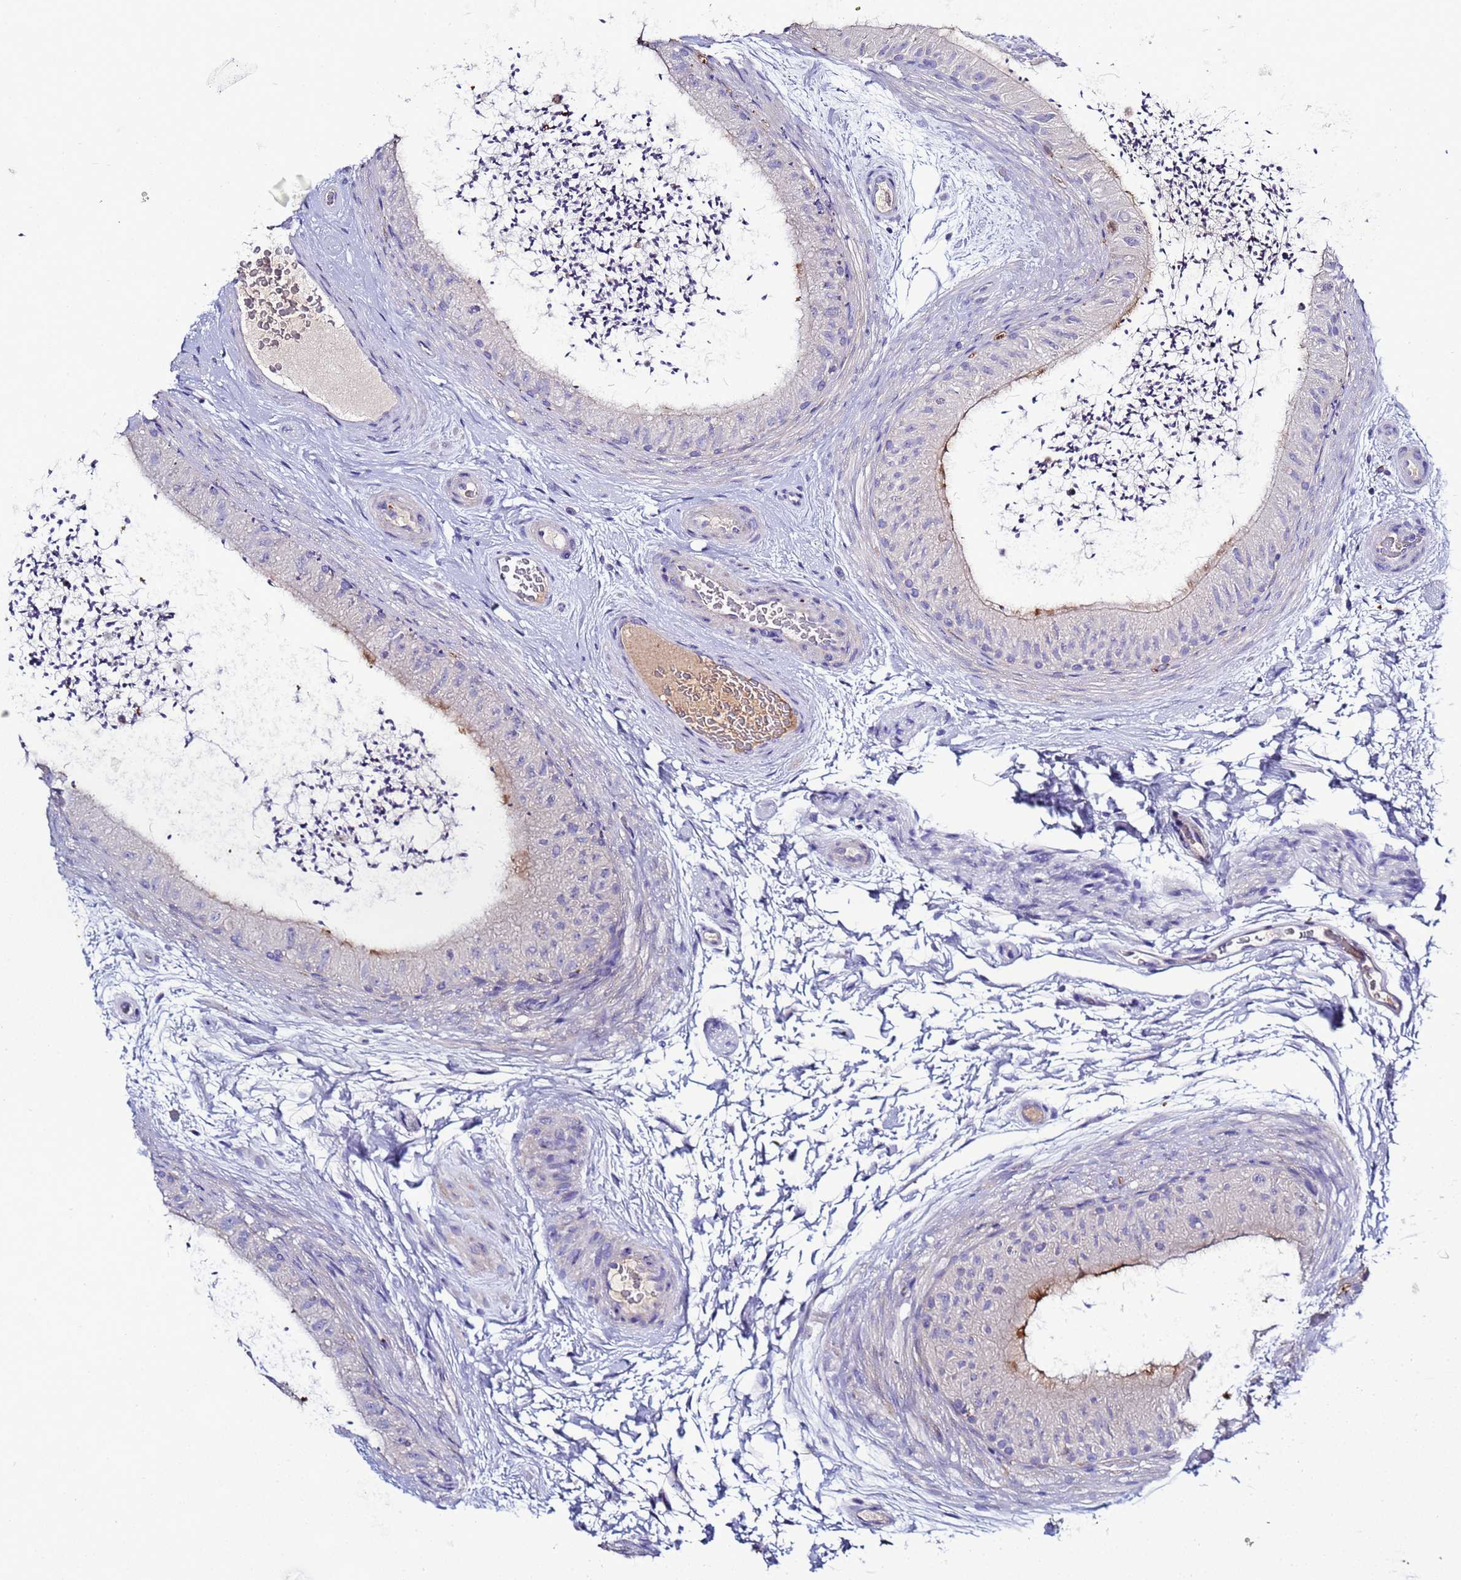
{"staining": {"intensity": "strong", "quantity": "<25%", "location": "cytoplasmic/membranous"}, "tissue": "epididymis", "cell_type": "Glandular cells", "image_type": "normal", "snomed": [{"axis": "morphology", "description": "Normal tissue, NOS"}, {"axis": "topography", "description": "Epididymis"}], "caption": "Immunohistochemistry (IHC) staining of unremarkable epididymis, which reveals medium levels of strong cytoplasmic/membranous staining in approximately <25% of glandular cells indicating strong cytoplasmic/membranous protein positivity. The staining was performed using DAB (3,3'-diaminobenzidine) (brown) for protein detection and nuclei were counterstained in hematoxylin (blue).", "gene": "C4orf46", "patient": {"sex": "male", "age": 50}}